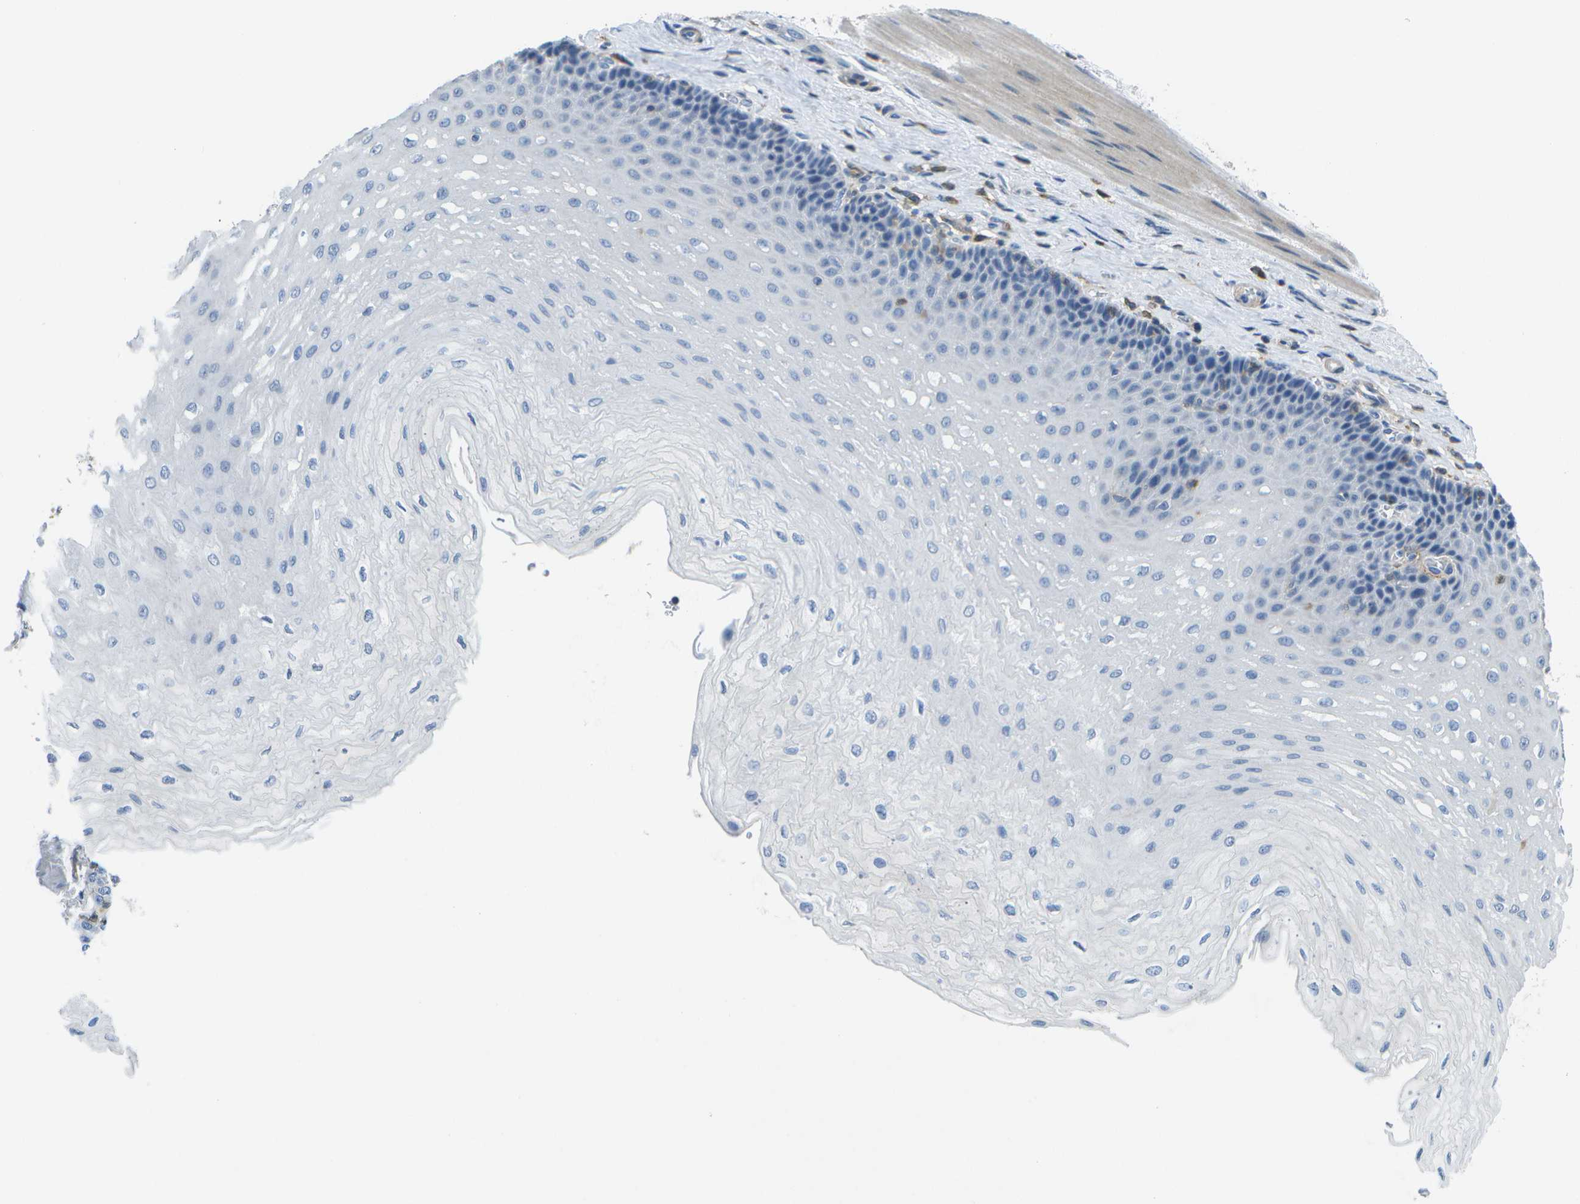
{"staining": {"intensity": "negative", "quantity": "none", "location": "none"}, "tissue": "esophagus", "cell_type": "Squamous epithelial cells", "image_type": "normal", "snomed": [{"axis": "morphology", "description": "Normal tissue, NOS"}, {"axis": "topography", "description": "Esophagus"}], "caption": "Squamous epithelial cells show no significant protein expression in normal esophagus. (DAB (3,3'-diaminobenzidine) IHC, high magnification).", "gene": "RCSD1", "patient": {"sex": "female", "age": 72}}